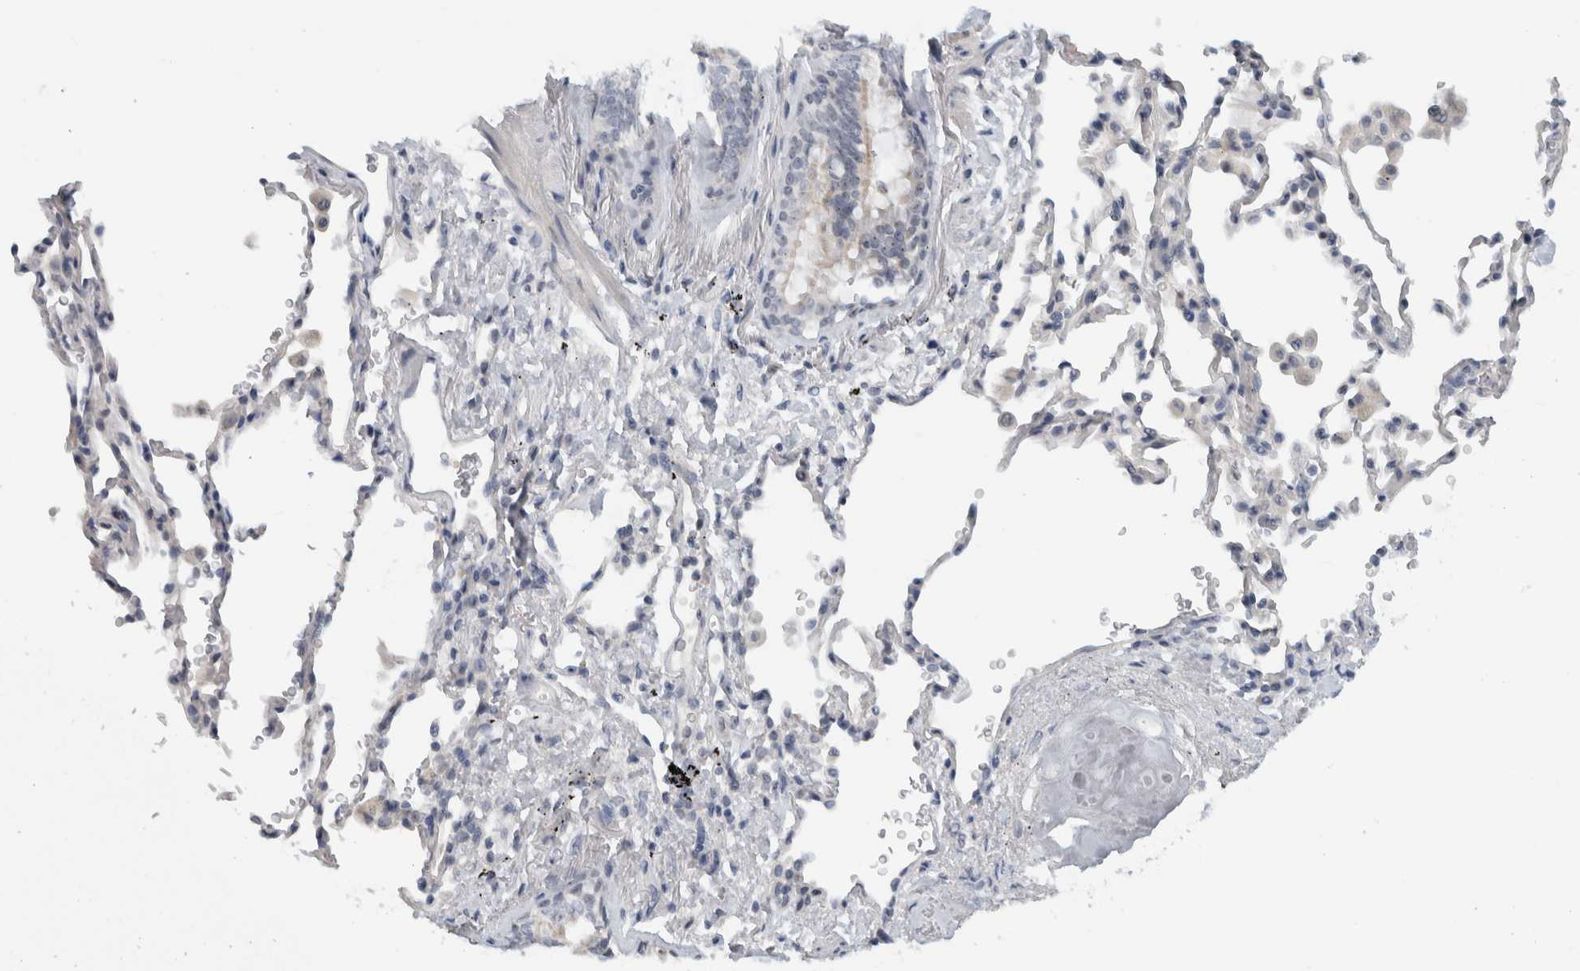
{"staining": {"intensity": "negative", "quantity": "none", "location": "none"}, "tissue": "bronchus", "cell_type": "Respiratory epithelial cells", "image_type": "normal", "snomed": [{"axis": "morphology", "description": "Normal tissue, NOS"}, {"axis": "morphology", "description": "Inflammation, NOS"}, {"axis": "topography", "description": "Bronchus"}], "caption": "Respiratory epithelial cells show no significant protein positivity in benign bronchus. The staining is performed using DAB brown chromogen with nuclei counter-stained in using hematoxylin.", "gene": "FMR1NB", "patient": {"sex": "male", "age": 69}}